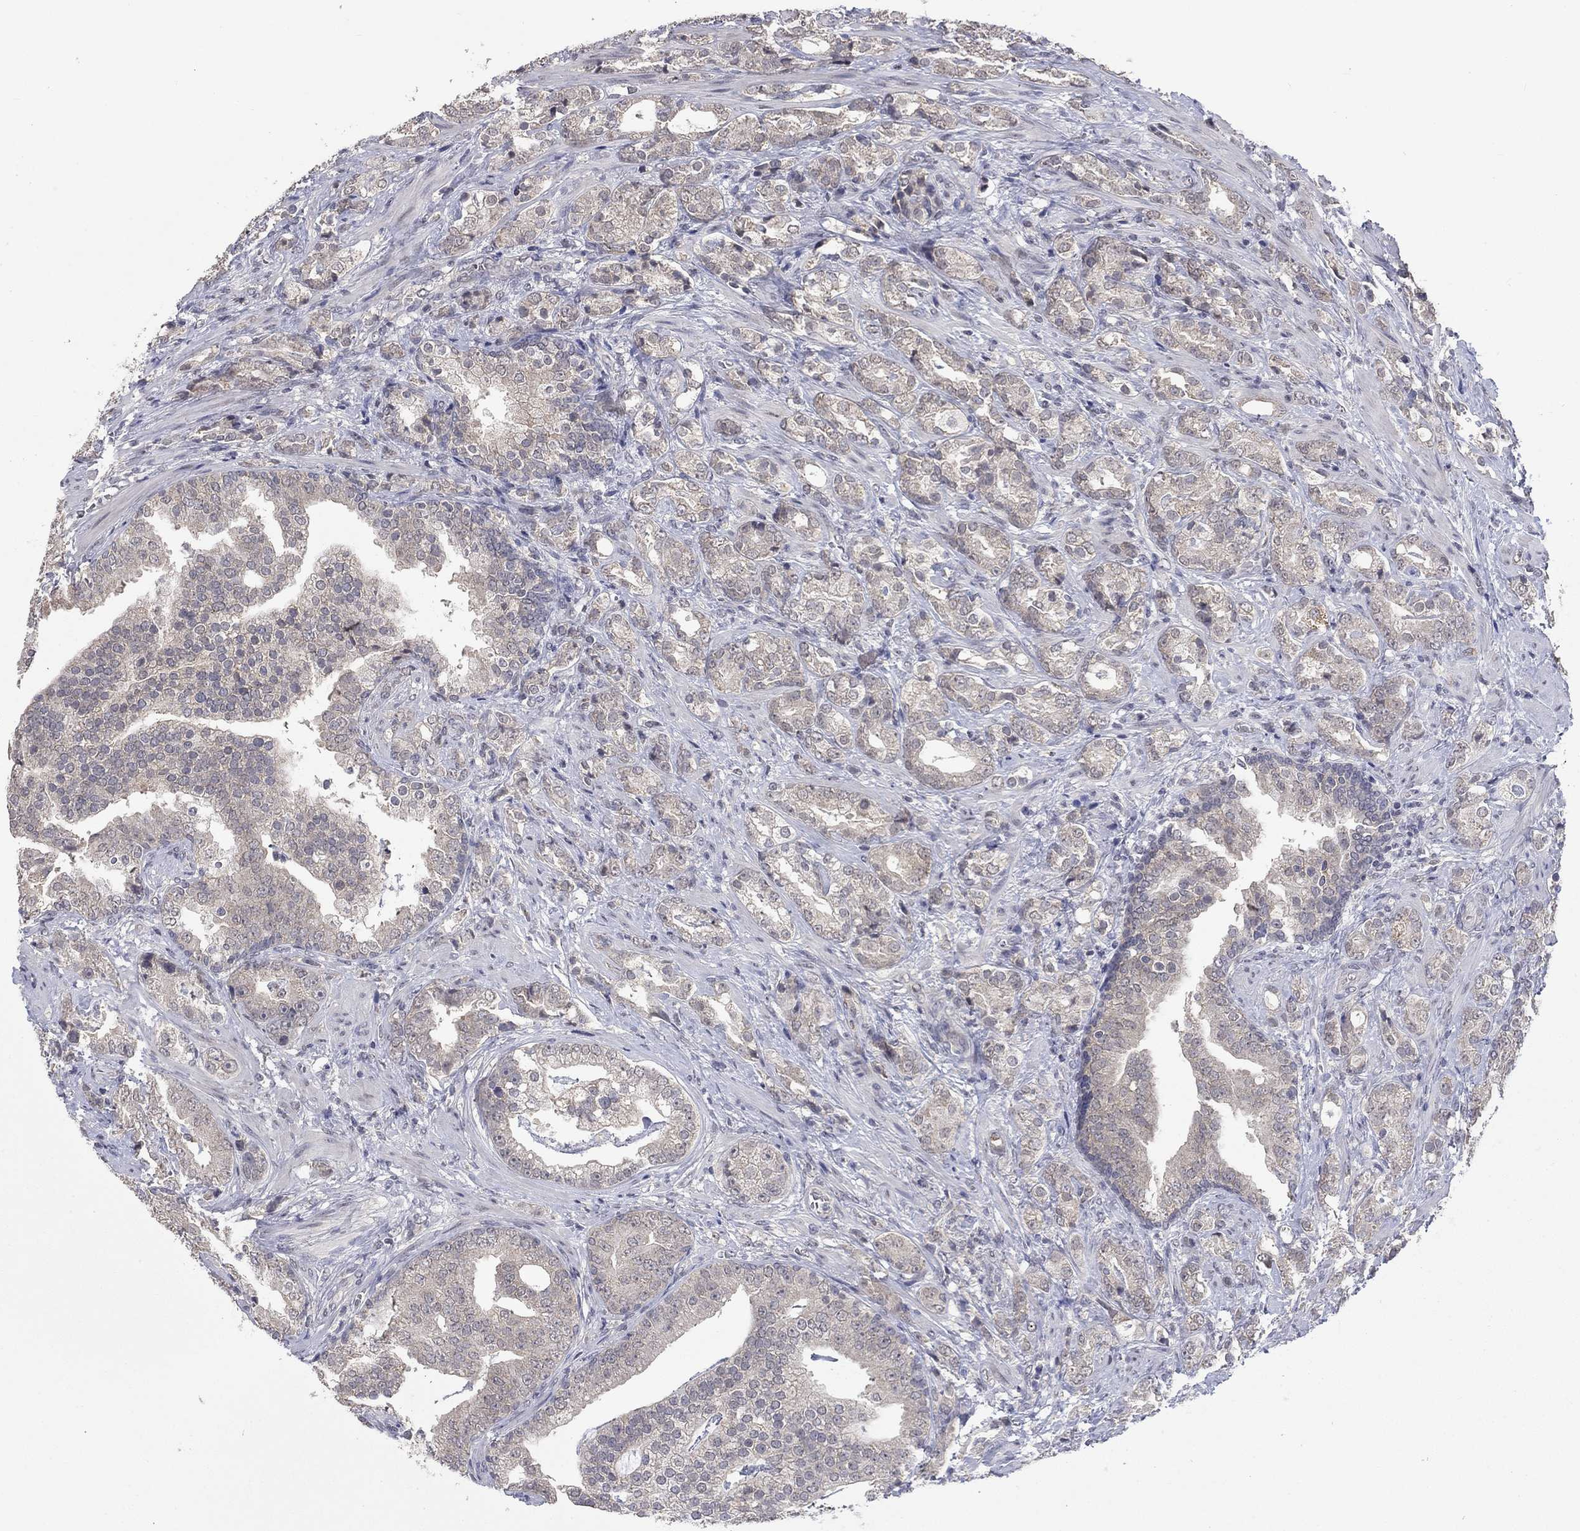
{"staining": {"intensity": "negative", "quantity": "none", "location": "none"}, "tissue": "prostate cancer", "cell_type": "Tumor cells", "image_type": "cancer", "snomed": [{"axis": "morphology", "description": "Adenocarcinoma, NOS"}, {"axis": "topography", "description": "Prostate"}], "caption": "Immunohistochemistry micrograph of adenocarcinoma (prostate) stained for a protein (brown), which displays no staining in tumor cells.", "gene": "SPATA33", "patient": {"sex": "male", "age": 57}}